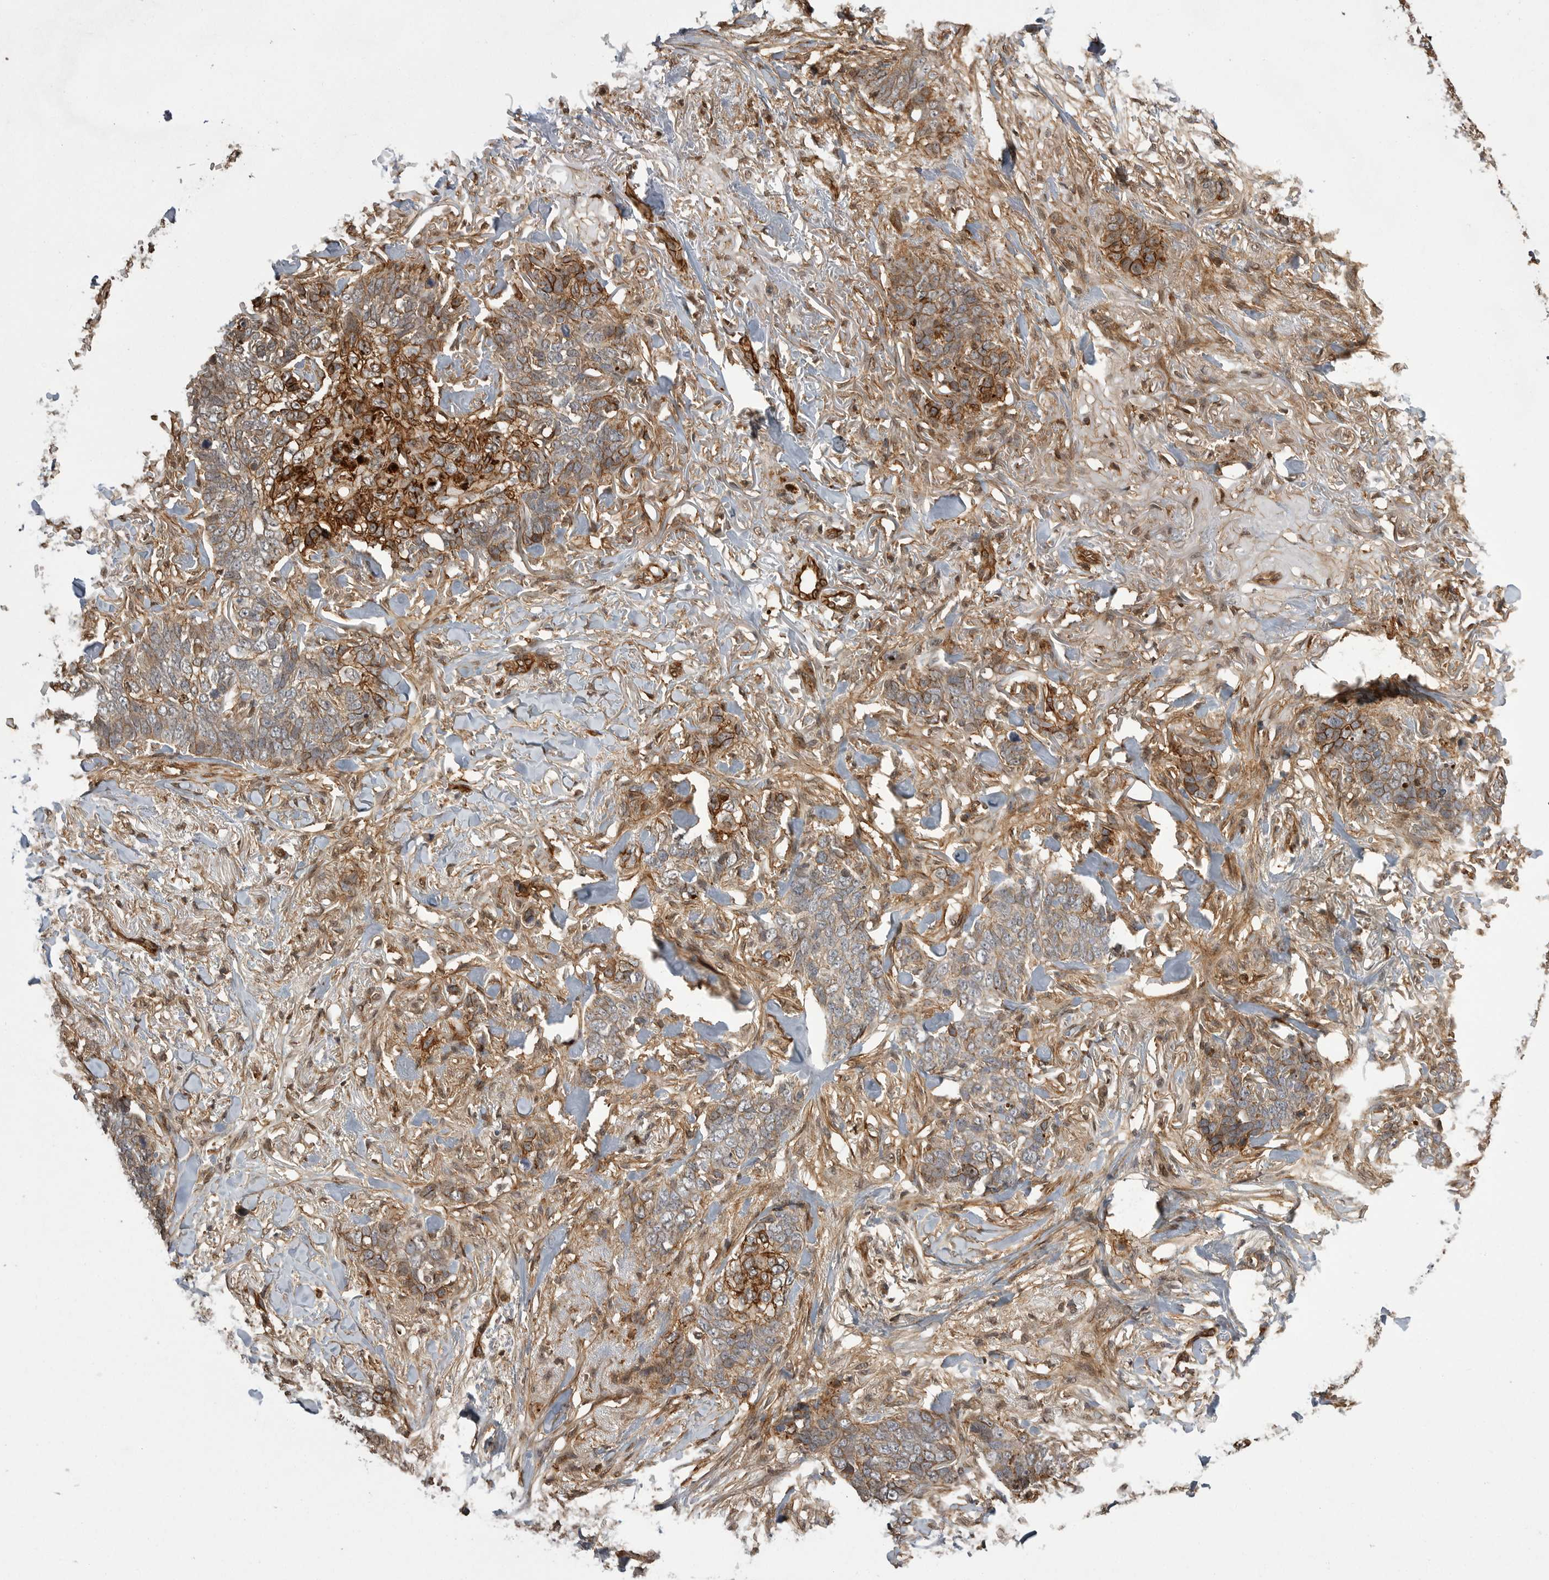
{"staining": {"intensity": "moderate", "quantity": ">75%", "location": "cytoplasmic/membranous"}, "tissue": "skin cancer", "cell_type": "Tumor cells", "image_type": "cancer", "snomed": [{"axis": "morphology", "description": "Normal tissue, NOS"}, {"axis": "morphology", "description": "Basal cell carcinoma"}, {"axis": "topography", "description": "Skin"}], "caption": "Immunohistochemistry histopathology image of human basal cell carcinoma (skin) stained for a protein (brown), which reveals medium levels of moderate cytoplasmic/membranous staining in about >75% of tumor cells.", "gene": "NECTIN1", "patient": {"sex": "male", "age": 77}}